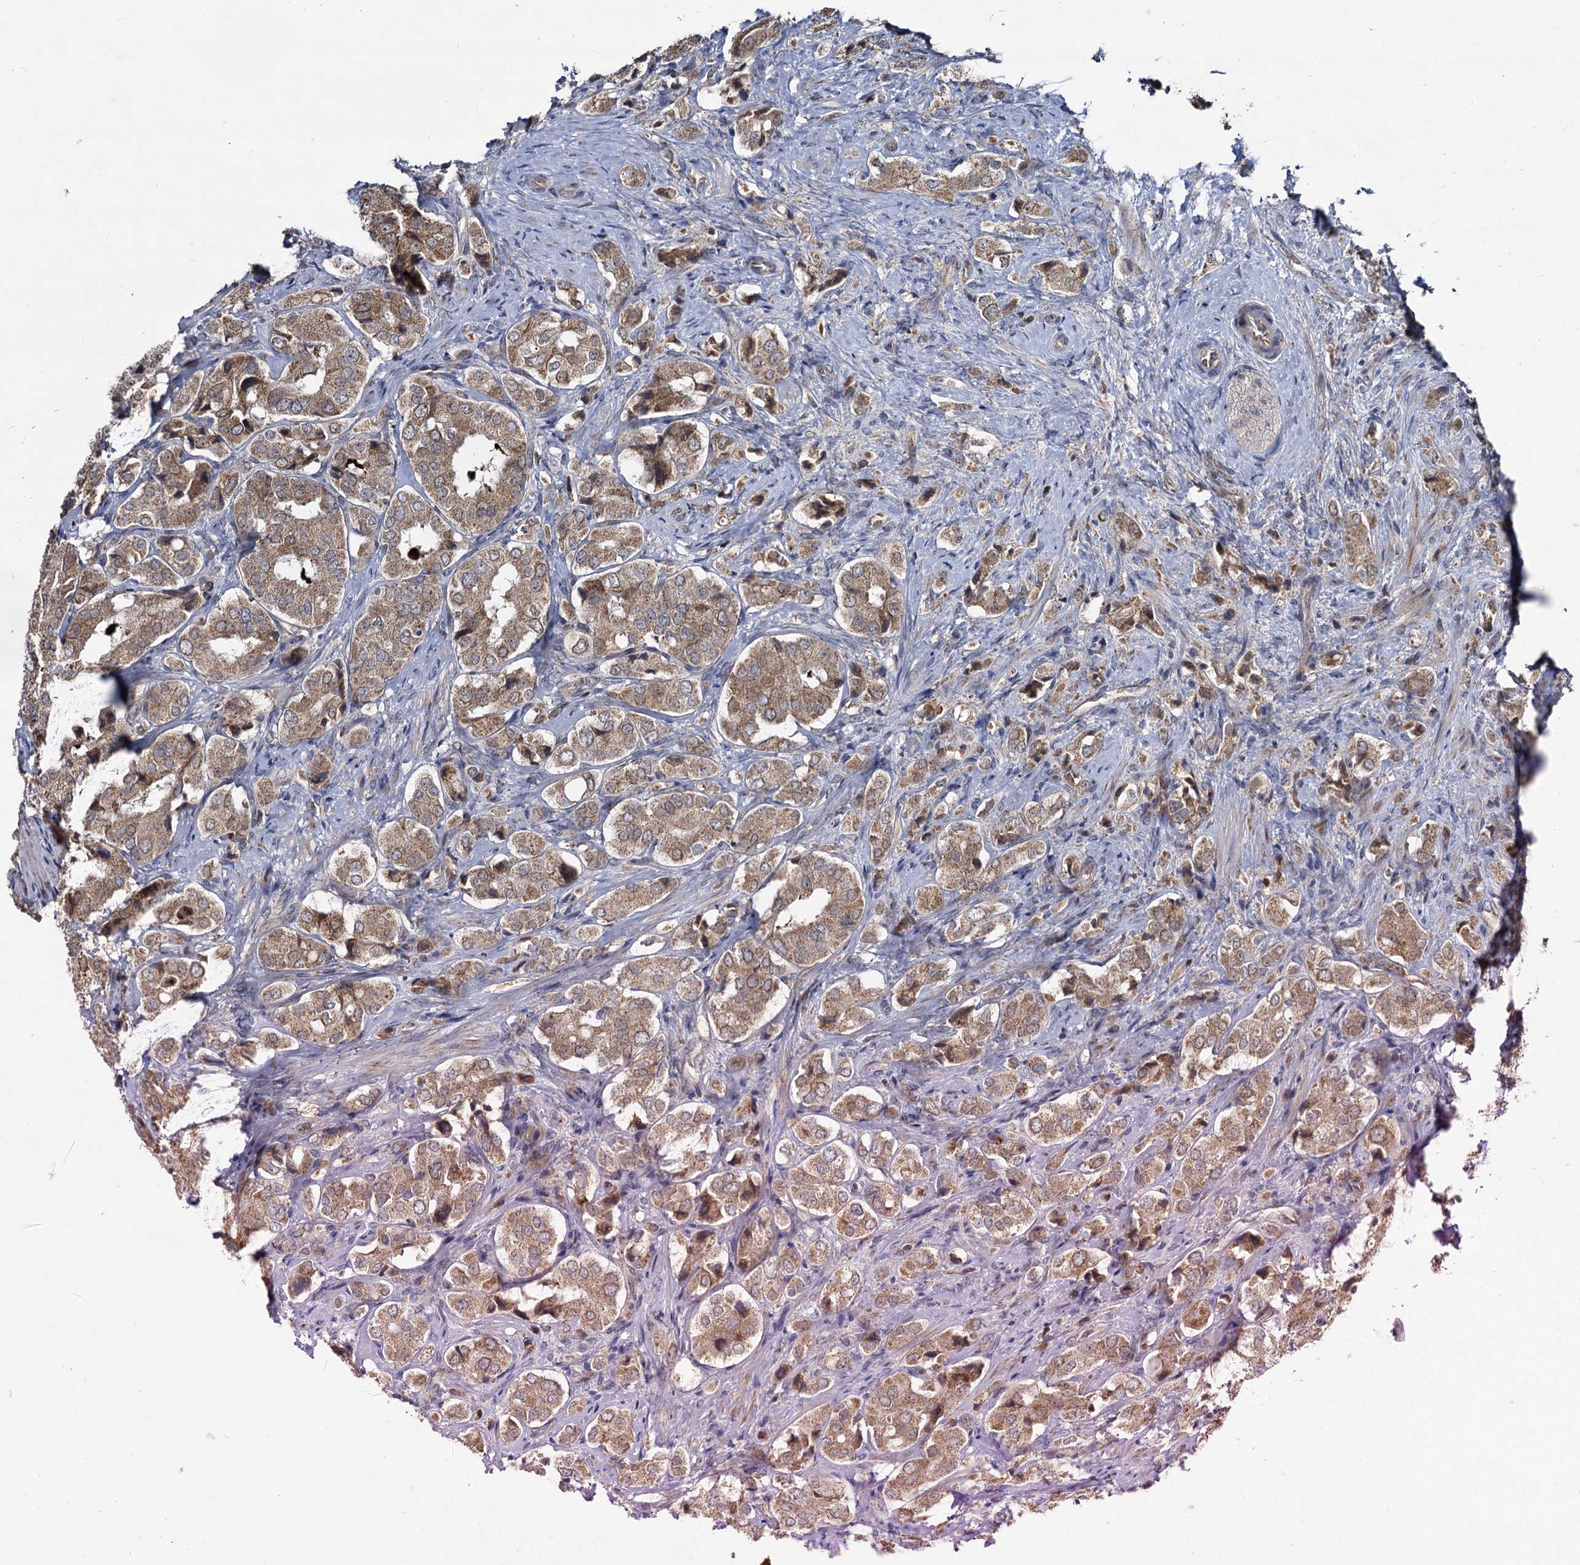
{"staining": {"intensity": "moderate", "quantity": ">75%", "location": "cytoplasmic/membranous"}, "tissue": "prostate cancer", "cell_type": "Tumor cells", "image_type": "cancer", "snomed": [{"axis": "morphology", "description": "Adenocarcinoma, High grade"}, {"axis": "topography", "description": "Prostate"}], "caption": "Protein staining displays moderate cytoplasmic/membranous staining in approximately >75% of tumor cells in adenocarcinoma (high-grade) (prostate).", "gene": "METTL4", "patient": {"sex": "male", "age": 65}}